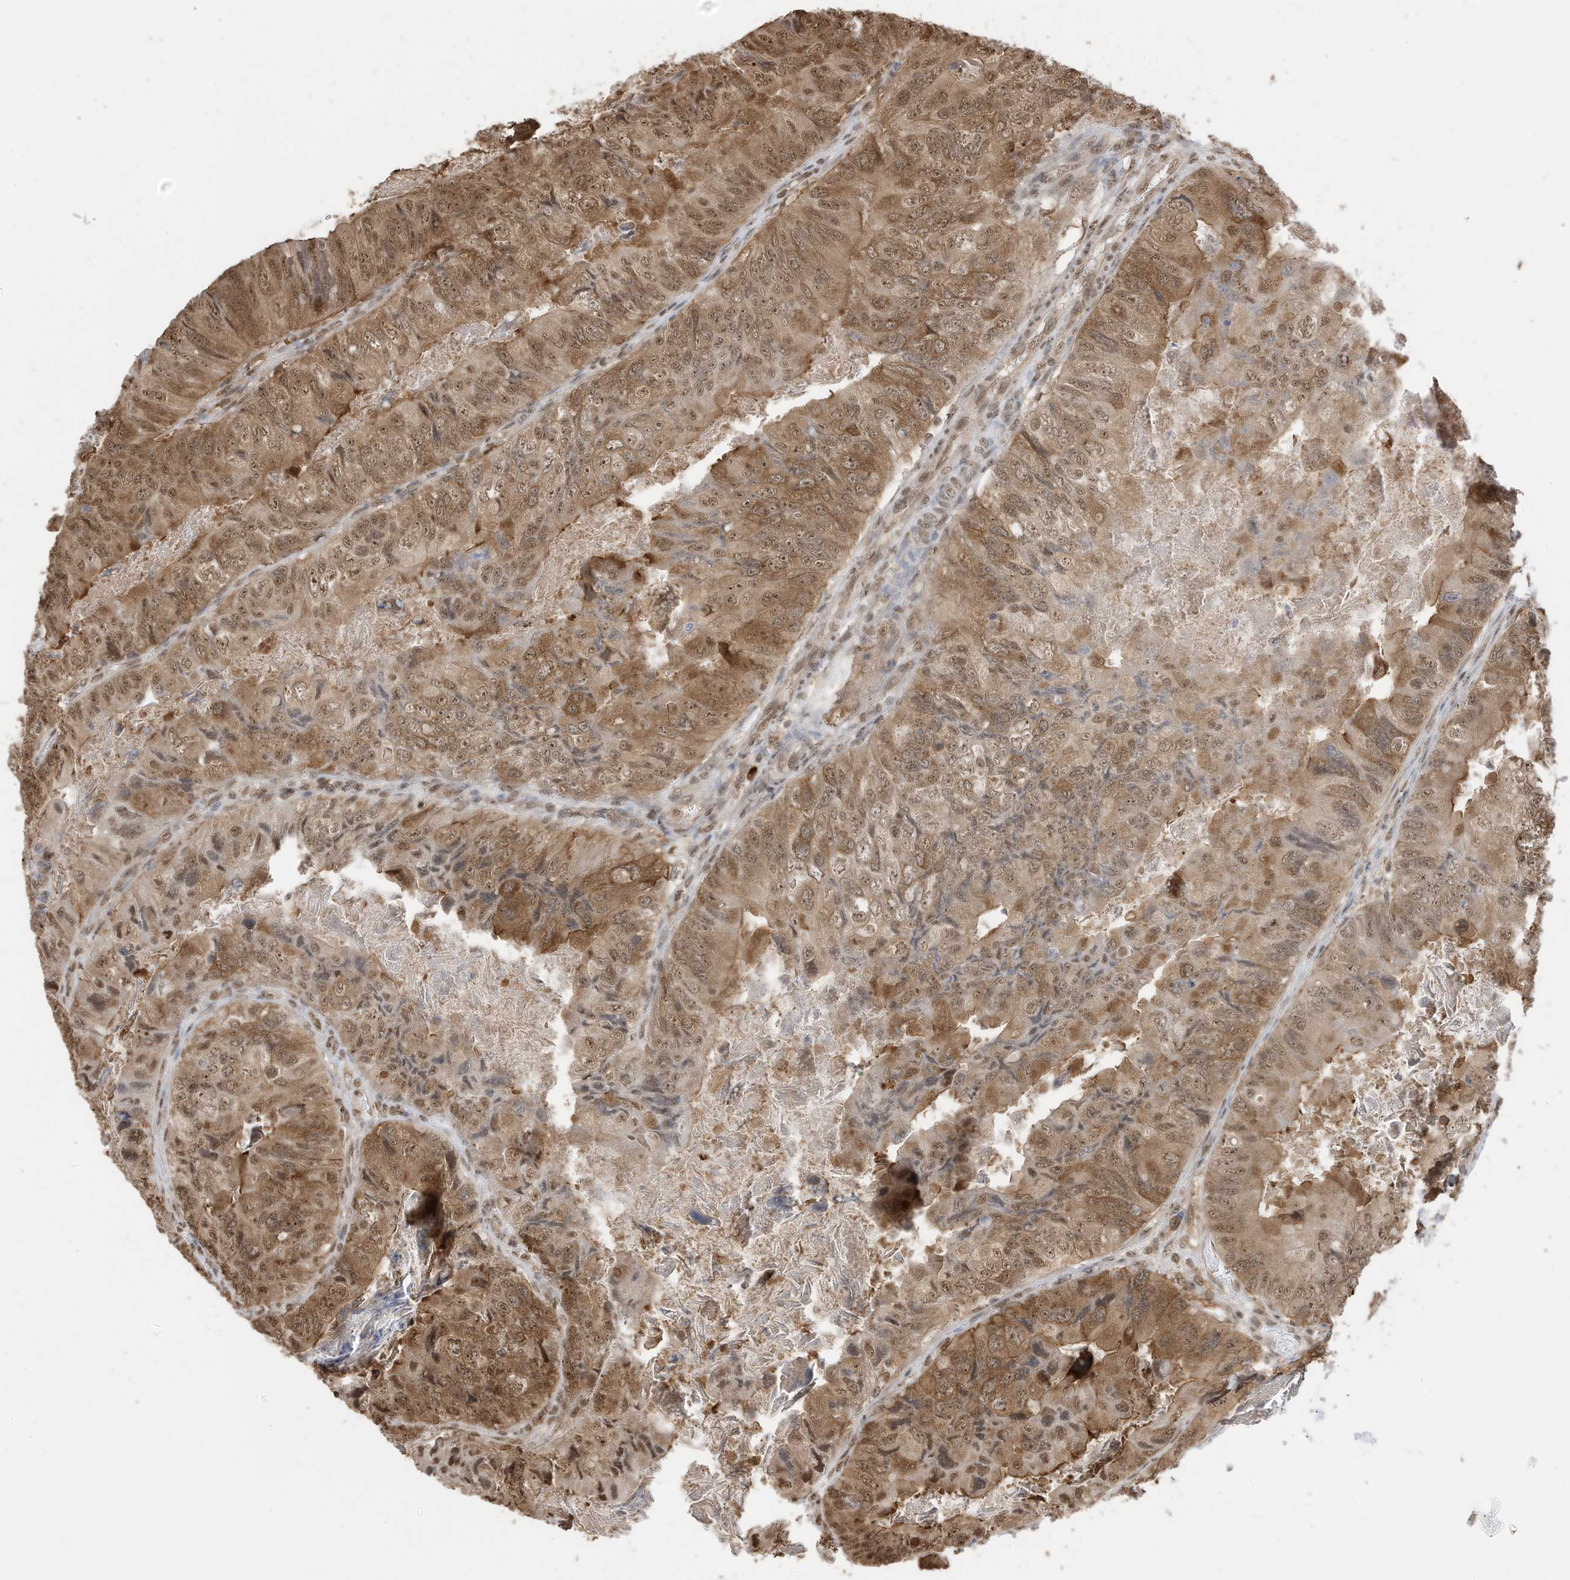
{"staining": {"intensity": "moderate", "quantity": ">75%", "location": "cytoplasmic/membranous,nuclear"}, "tissue": "colorectal cancer", "cell_type": "Tumor cells", "image_type": "cancer", "snomed": [{"axis": "morphology", "description": "Adenocarcinoma, NOS"}, {"axis": "topography", "description": "Rectum"}], "caption": "A micrograph of colorectal adenocarcinoma stained for a protein shows moderate cytoplasmic/membranous and nuclear brown staining in tumor cells. The staining was performed using DAB (3,3'-diaminobenzidine) to visualize the protein expression in brown, while the nuclei were stained in blue with hematoxylin (Magnification: 20x).", "gene": "ZNF195", "patient": {"sex": "male", "age": 63}}